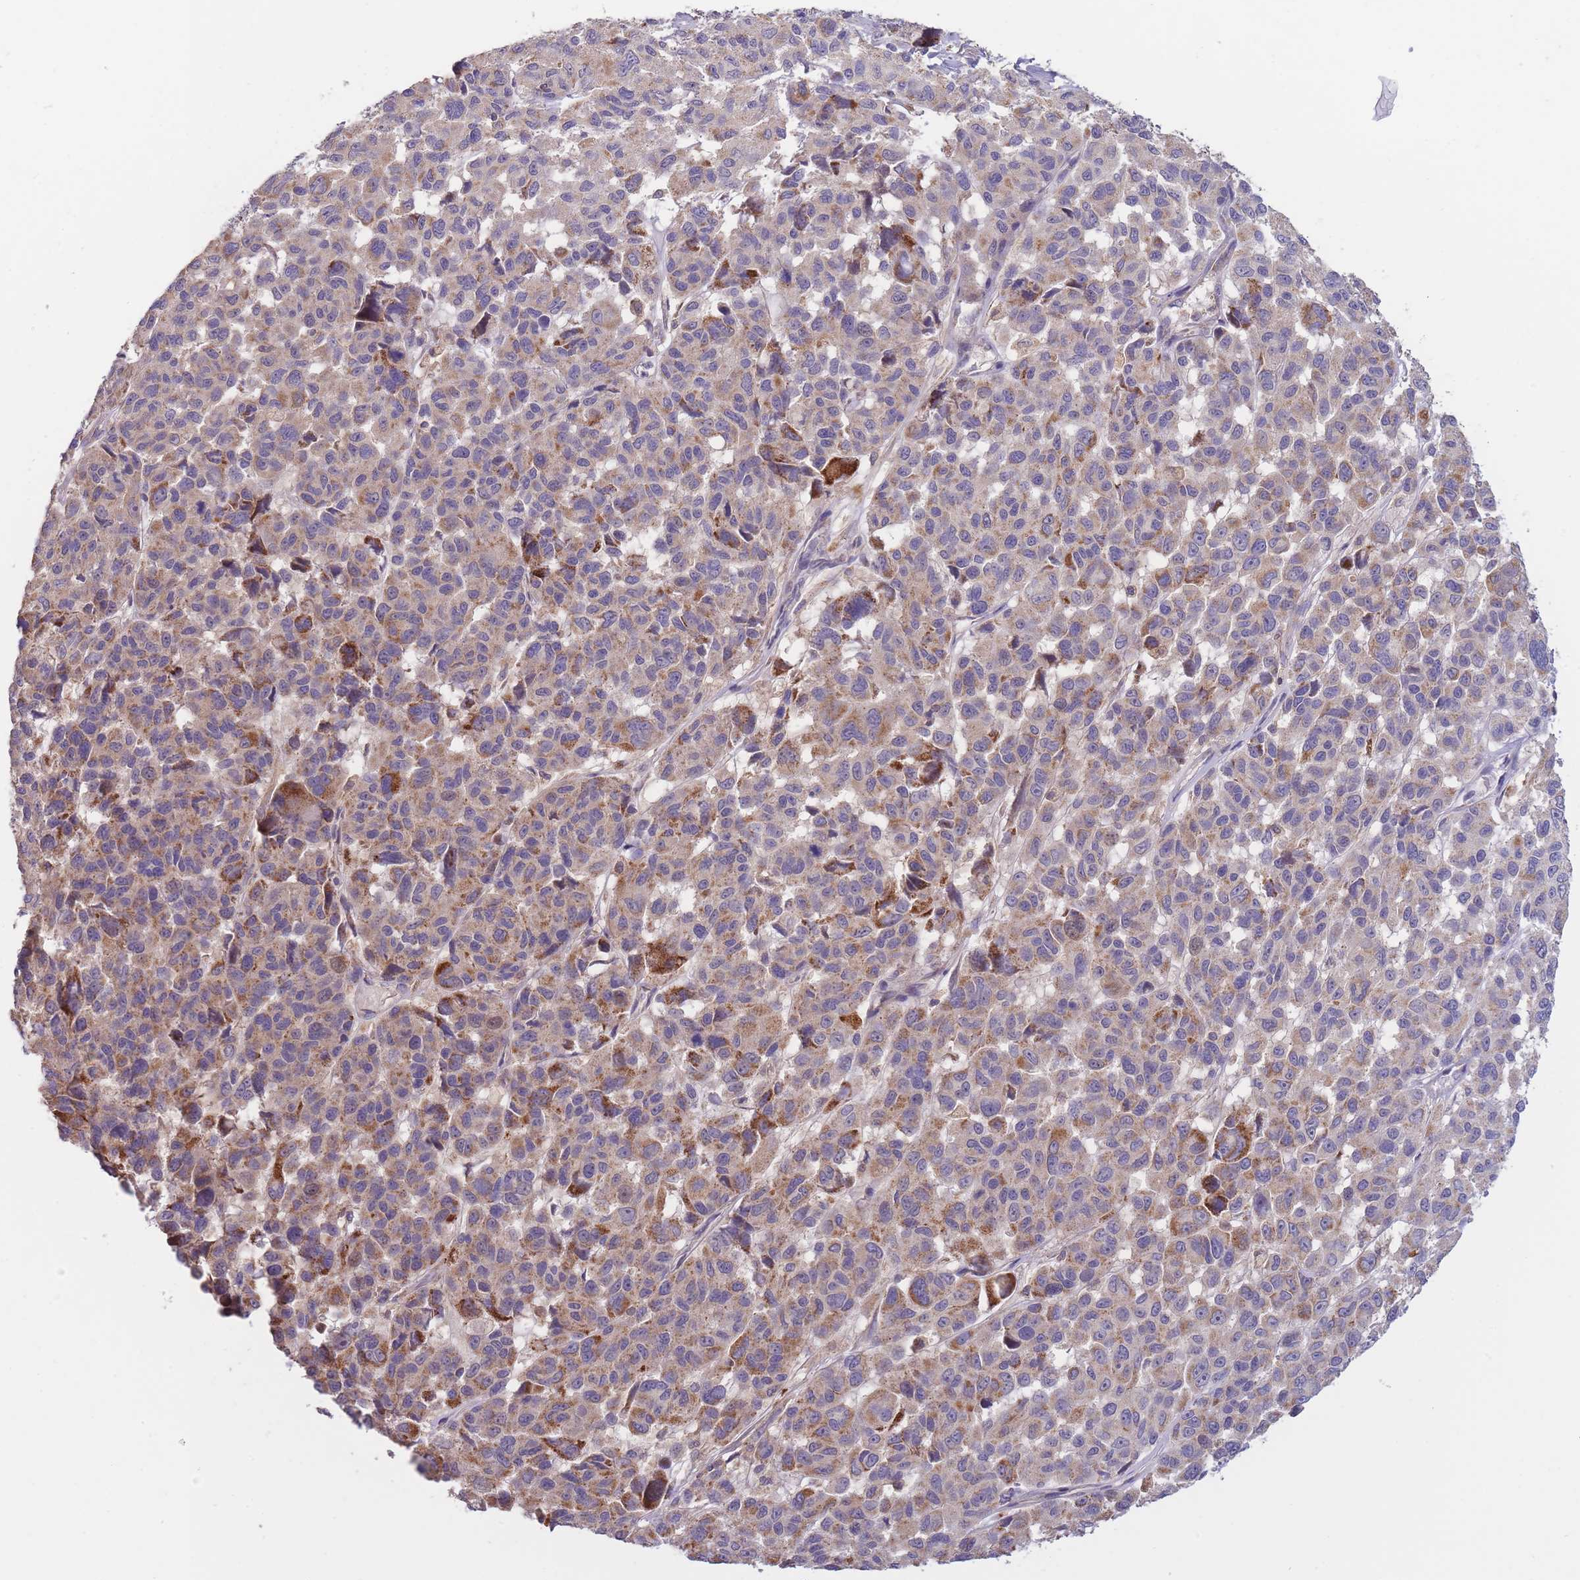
{"staining": {"intensity": "moderate", "quantity": "25%-75%", "location": "cytoplasmic/membranous"}, "tissue": "melanoma", "cell_type": "Tumor cells", "image_type": "cancer", "snomed": [{"axis": "morphology", "description": "Malignant melanoma, NOS"}, {"axis": "topography", "description": "Skin"}], "caption": "Immunohistochemical staining of human melanoma exhibits medium levels of moderate cytoplasmic/membranous expression in approximately 25%-75% of tumor cells.", "gene": "SLC25A42", "patient": {"sex": "female", "age": 66}}